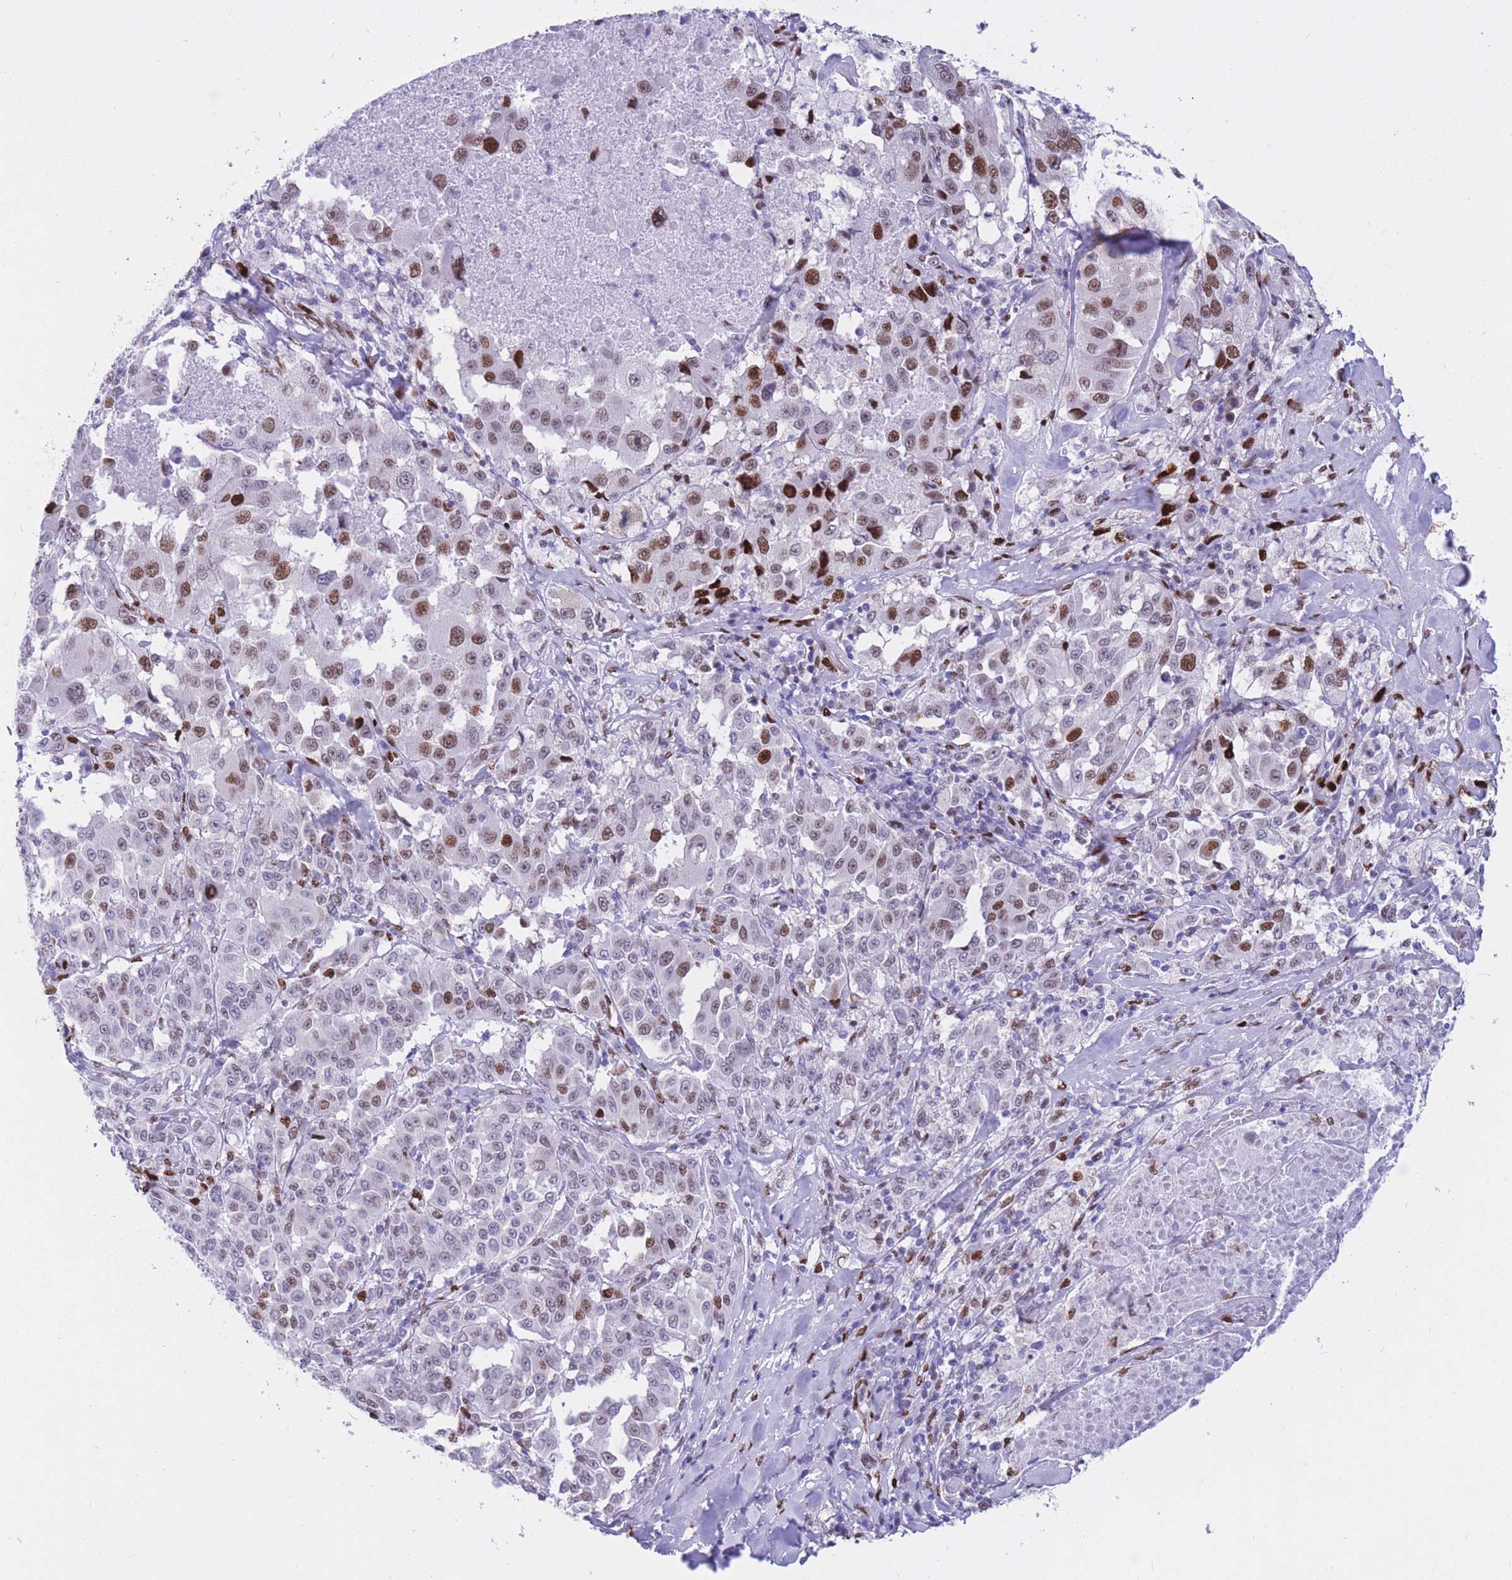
{"staining": {"intensity": "strong", "quantity": "25%-75%", "location": "nuclear"}, "tissue": "melanoma", "cell_type": "Tumor cells", "image_type": "cancer", "snomed": [{"axis": "morphology", "description": "Malignant melanoma, Metastatic site"}, {"axis": "topography", "description": "Lymph node"}], "caption": "Immunohistochemistry (DAB) staining of melanoma displays strong nuclear protein expression in about 25%-75% of tumor cells.", "gene": "NASP", "patient": {"sex": "male", "age": 62}}